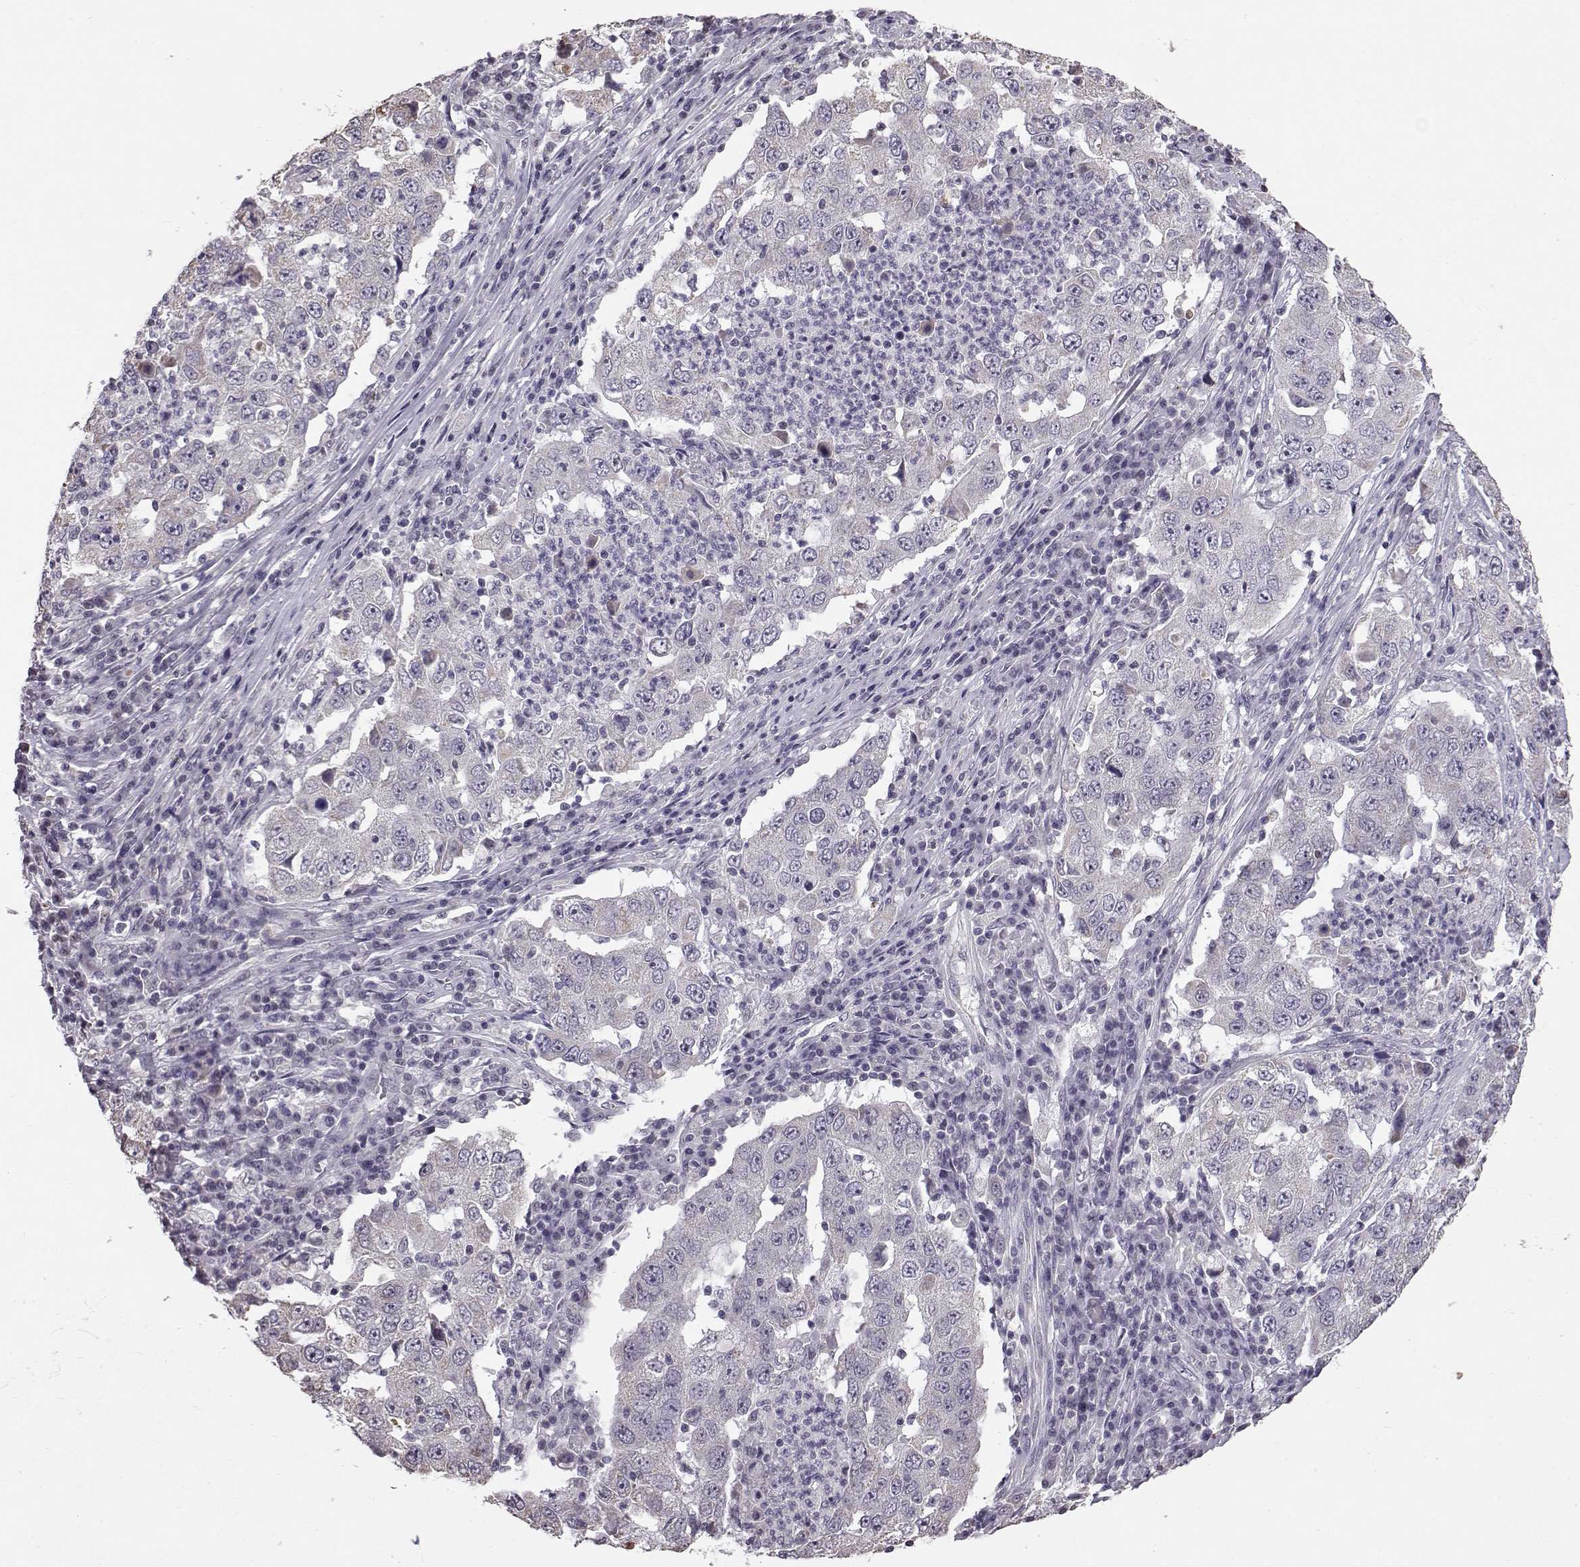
{"staining": {"intensity": "negative", "quantity": "none", "location": "none"}, "tissue": "lung cancer", "cell_type": "Tumor cells", "image_type": "cancer", "snomed": [{"axis": "morphology", "description": "Adenocarcinoma, NOS"}, {"axis": "topography", "description": "Lung"}], "caption": "Immunohistochemistry (IHC) of human lung cancer demonstrates no positivity in tumor cells.", "gene": "ALDH3A1", "patient": {"sex": "male", "age": 73}}